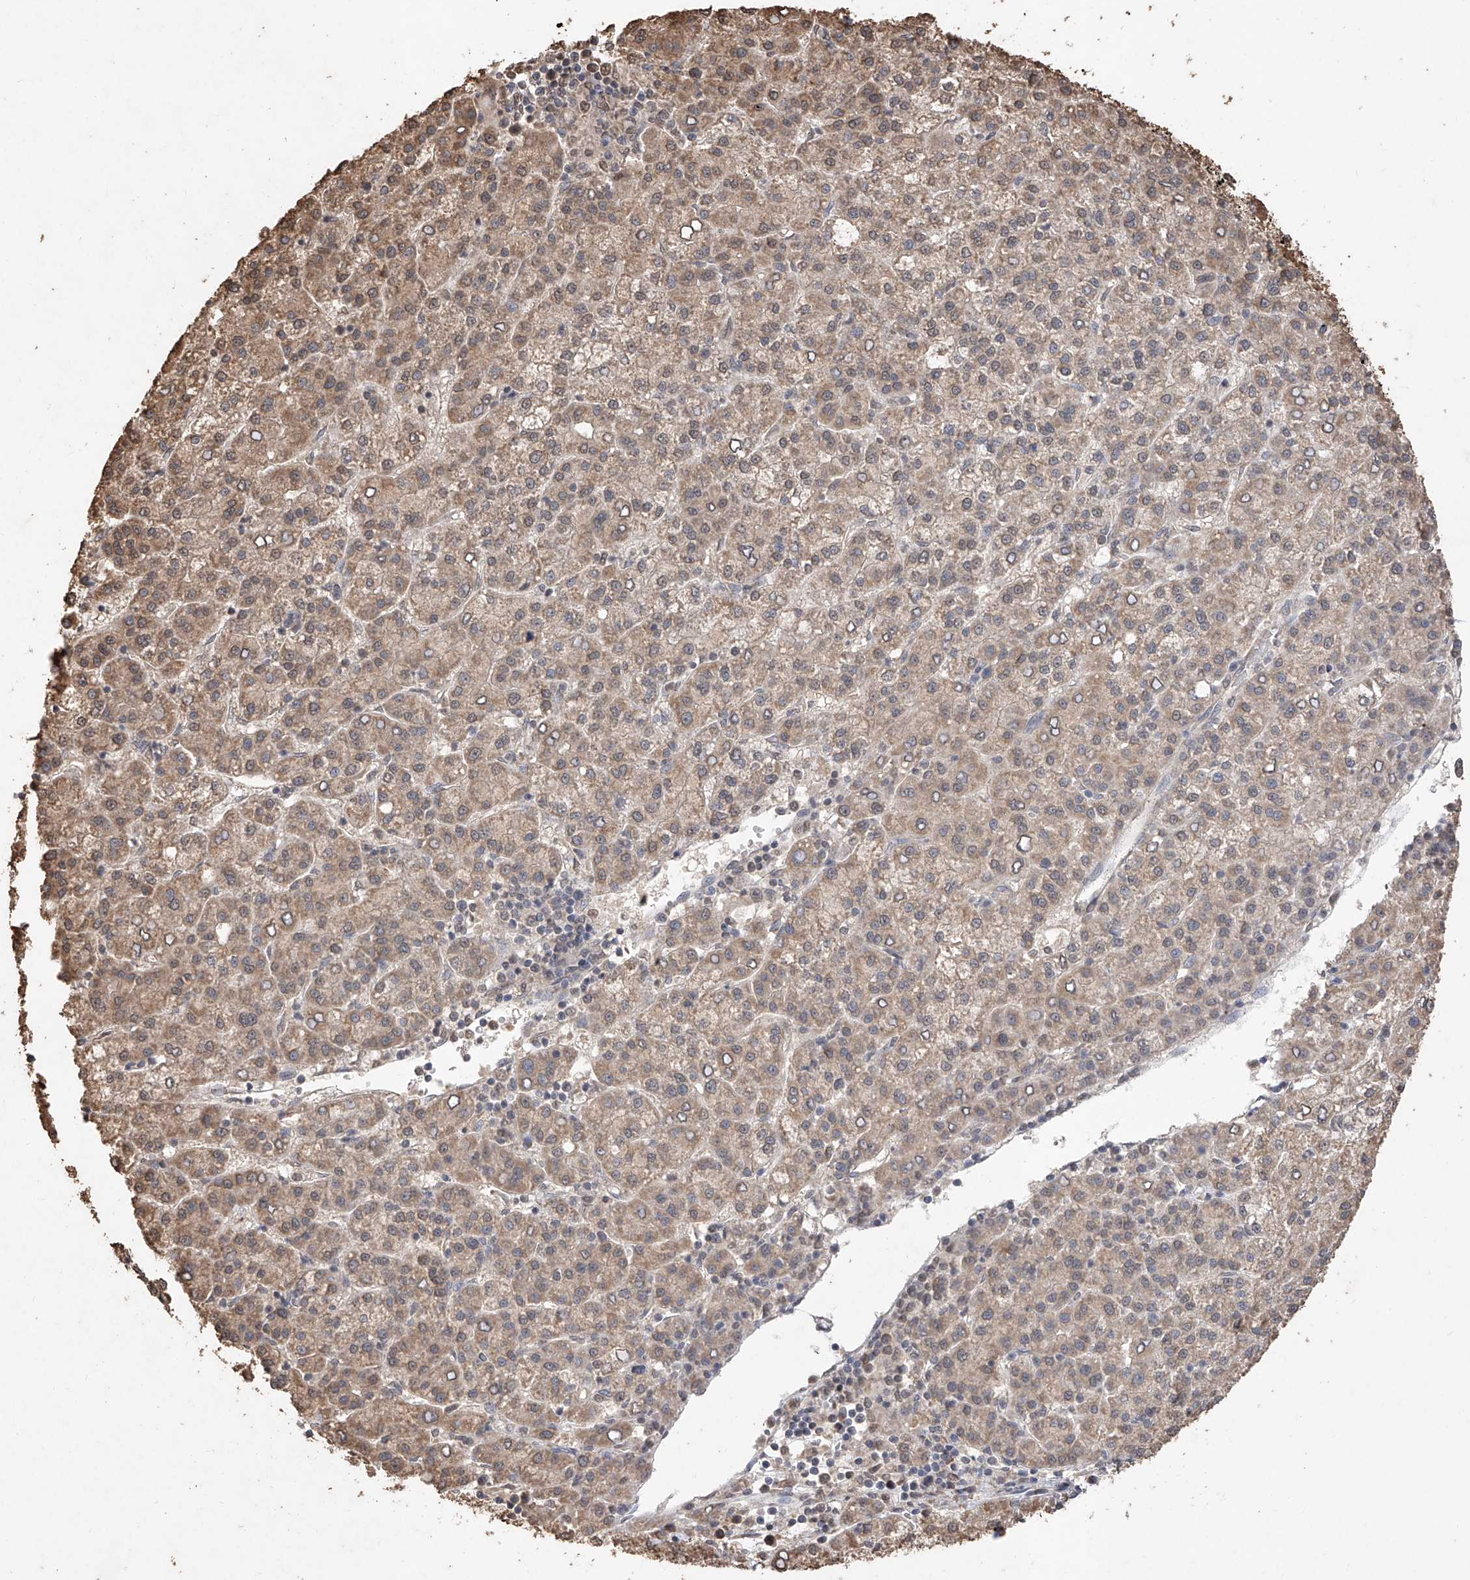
{"staining": {"intensity": "moderate", "quantity": ">75%", "location": "cytoplasmic/membranous"}, "tissue": "liver cancer", "cell_type": "Tumor cells", "image_type": "cancer", "snomed": [{"axis": "morphology", "description": "Carcinoma, Hepatocellular, NOS"}, {"axis": "topography", "description": "Liver"}], "caption": "Immunohistochemical staining of hepatocellular carcinoma (liver) demonstrates moderate cytoplasmic/membranous protein expression in approximately >75% of tumor cells. (IHC, brightfield microscopy, high magnification).", "gene": "ELOVL1", "patient": {"sex": "female", "age": 58}}